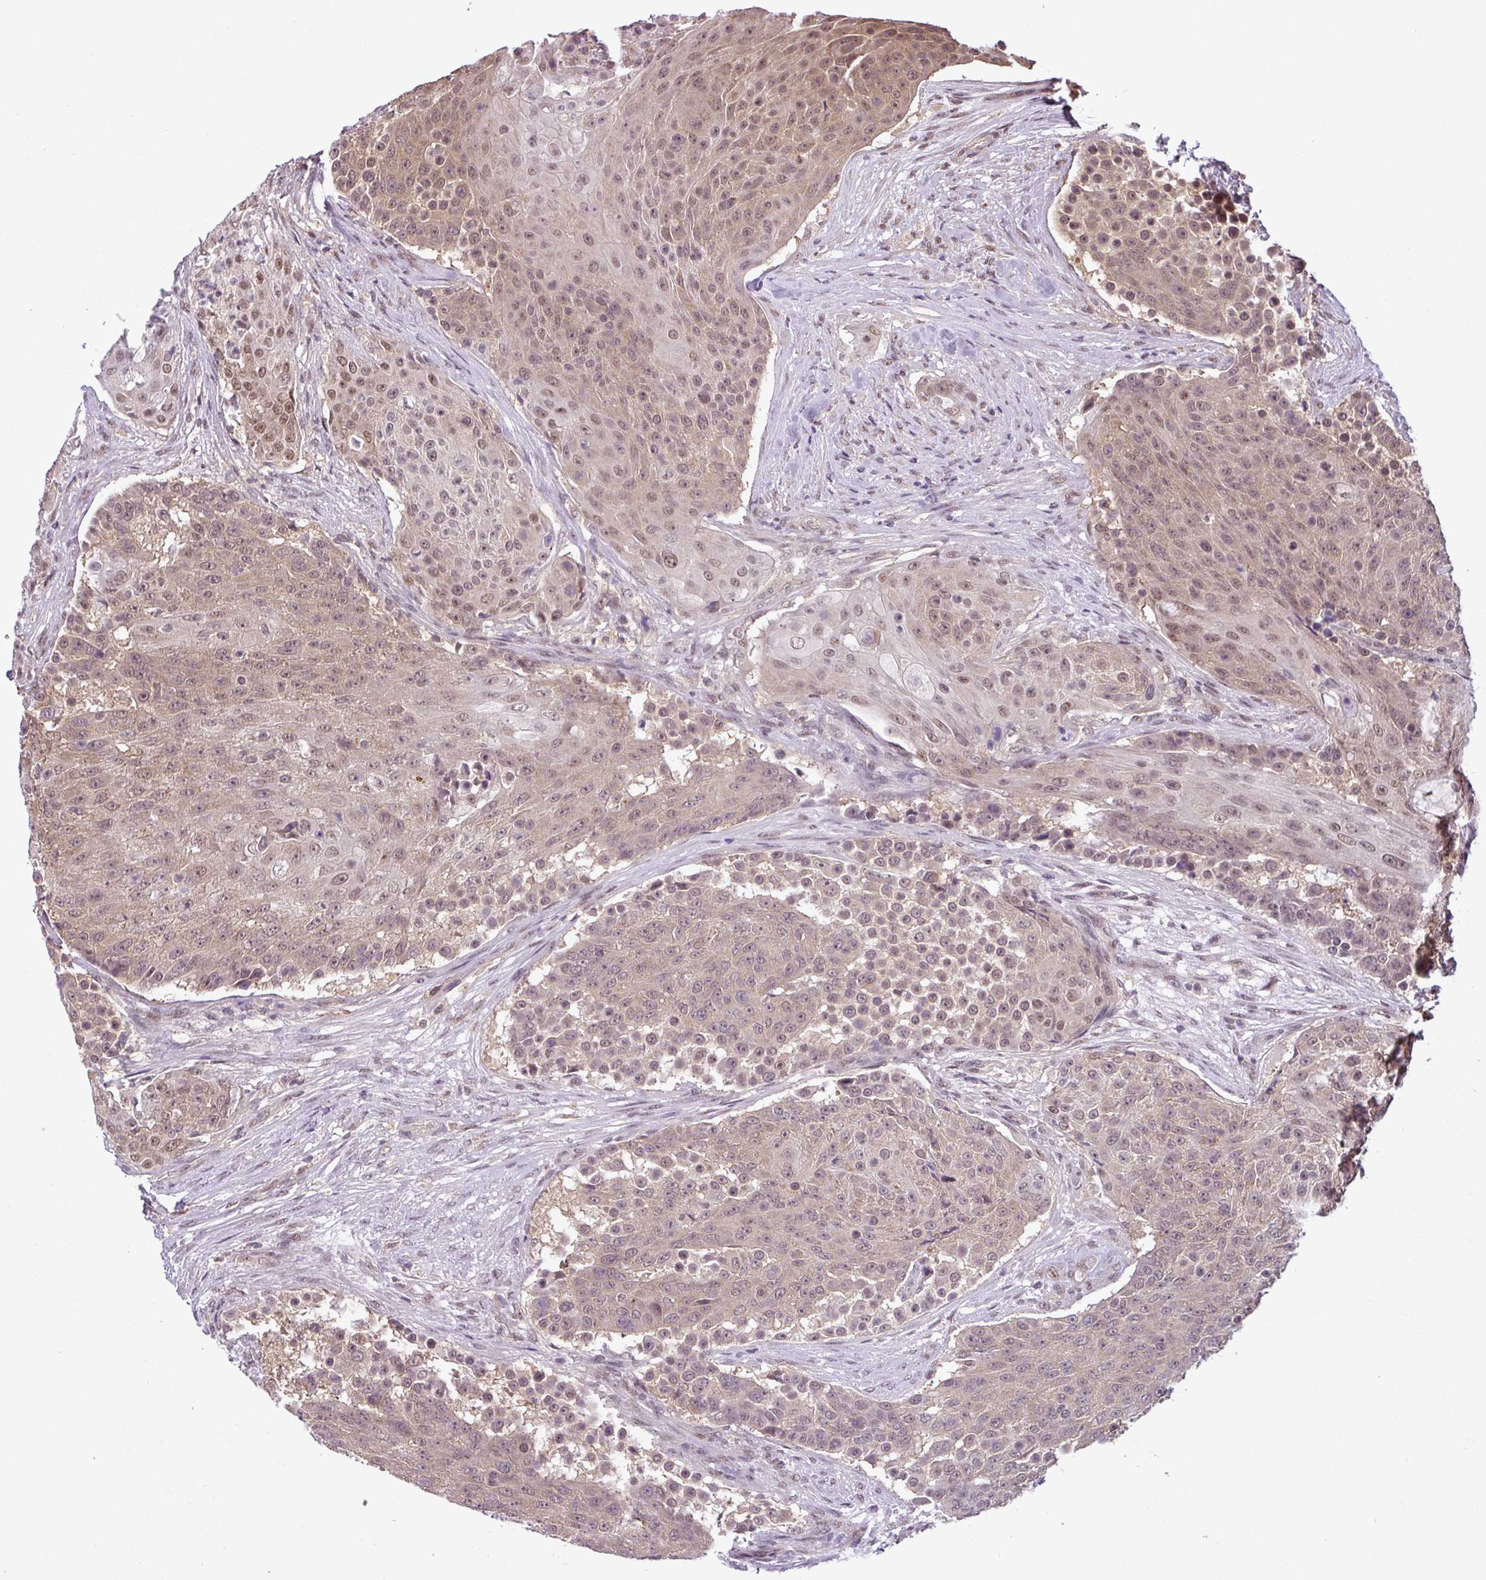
{"staining": {"intensity": "weak", "quantity": ">75%", "location": "cytoplasmic/membranous,nuclear"}, "tissue": "urothelial cancer", "cell_type": "Tumor cells", "image_type": "cancer", "snomed": [{"axis": "morphology", "description": "Urothelial carcinoma, High grade"}, {"axis": "topography", "description": "Urinary bladder"}], "caption": "IHC histopathology image of urothelial carcinoma (high-grade) stained for a protein (brown), which shows low levels of weak cytoplasmic/membranous and nuclear expression in approximately >75% of tumor cells.", "gene": "MFHAS1", "patient": {"sex": "female", "age": 63}}